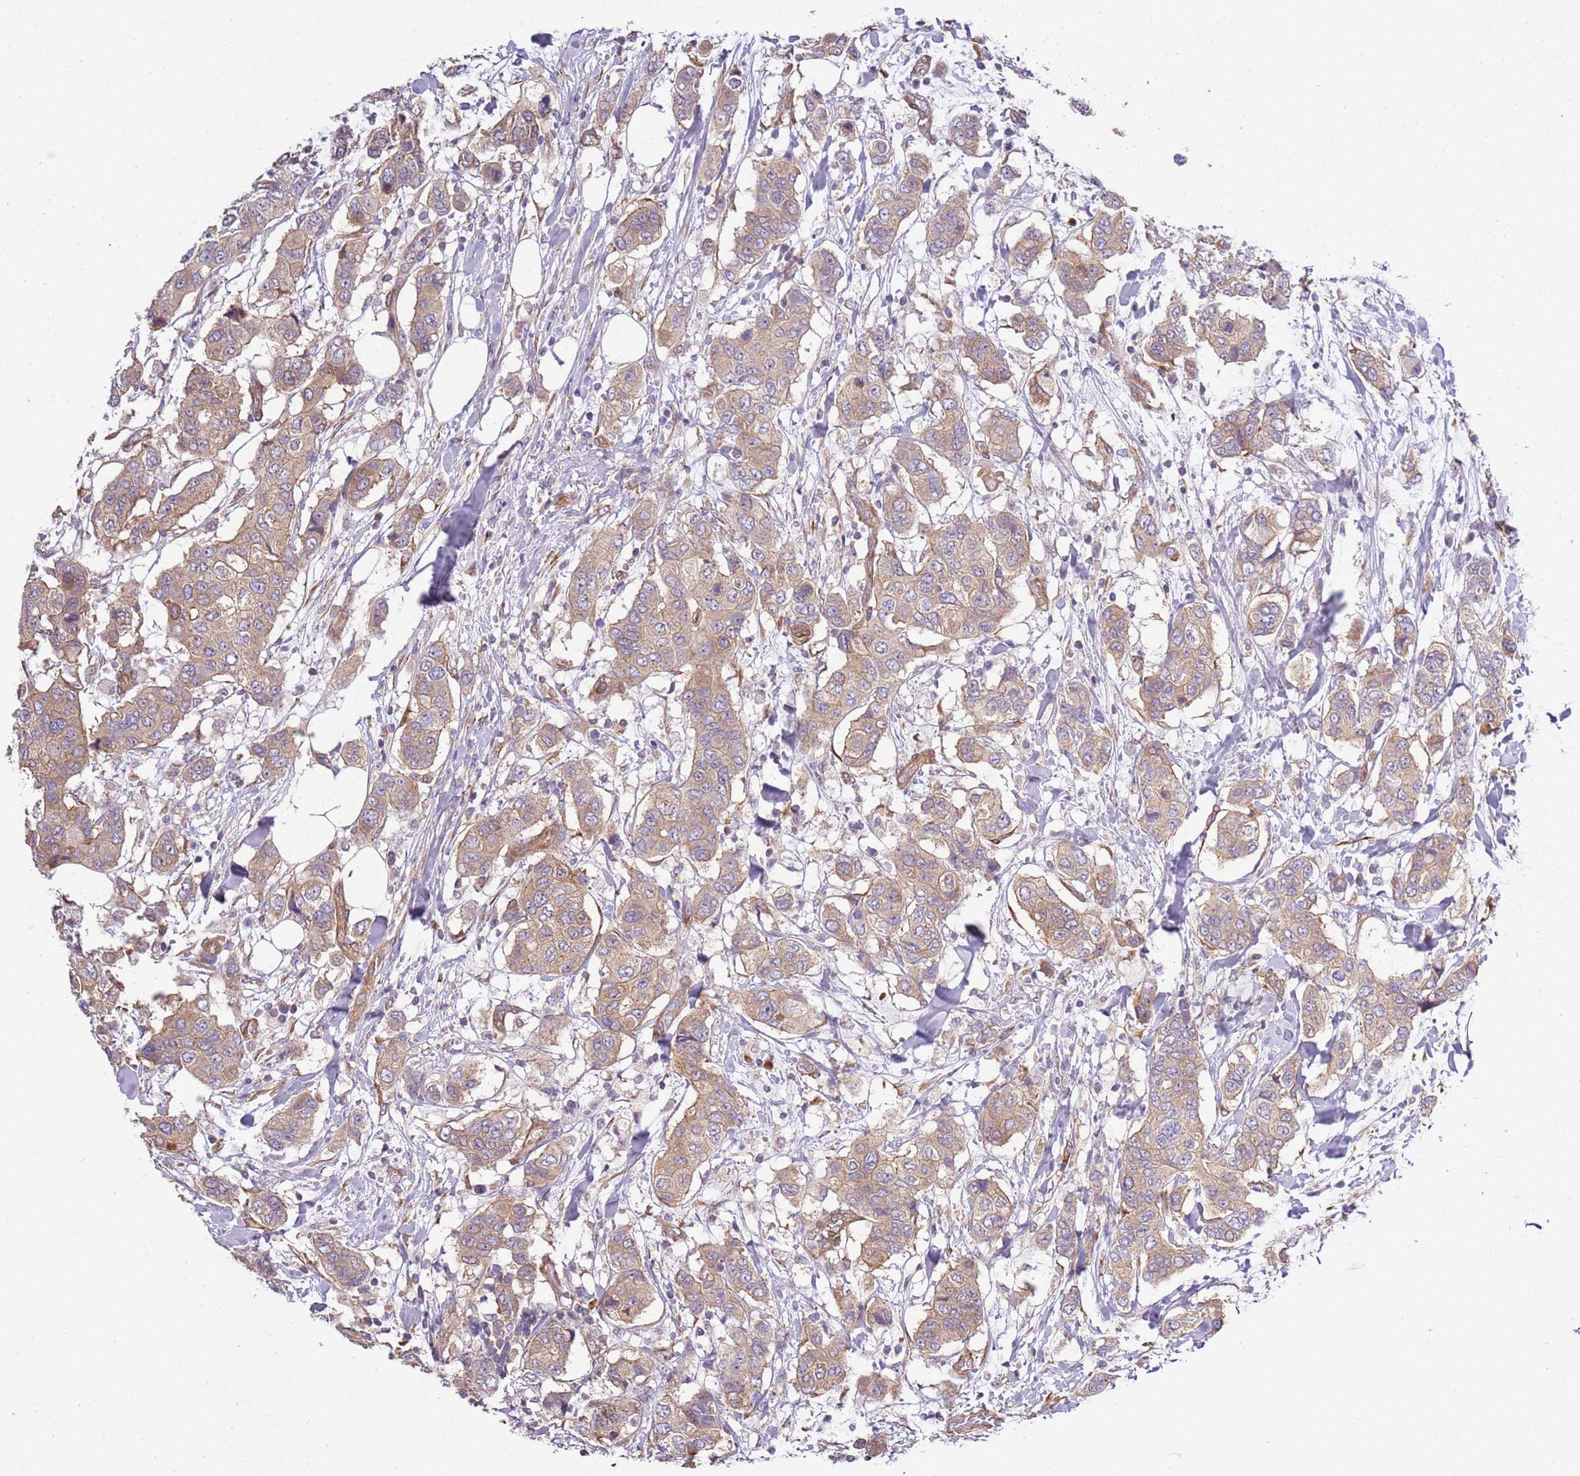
{"staining": {"intensity": "weak", "quantity": ">75%", "location": "cytoplasmic/membranous"}, "tissue": "breast cancer", "cell_type": "Tumor cells", "image_type": "cancer", "snomed": [{"axis": "morphology", "description": "Lobular carcinoma"}, {"axis": "topography", "description": "Breast"}], "caption": "Breast cancer stained with IHC shows weak cytoplasmic/membranous expression in approximately >75% of tumor cells. (Stains: DAB (3,3'-diaminobenzidine) in brown, nuclei in blue, Microscopy: brightfield microscopy at high magnification).", "gene": "GNL1", "patient": {"sex": "female", "age": 51}}